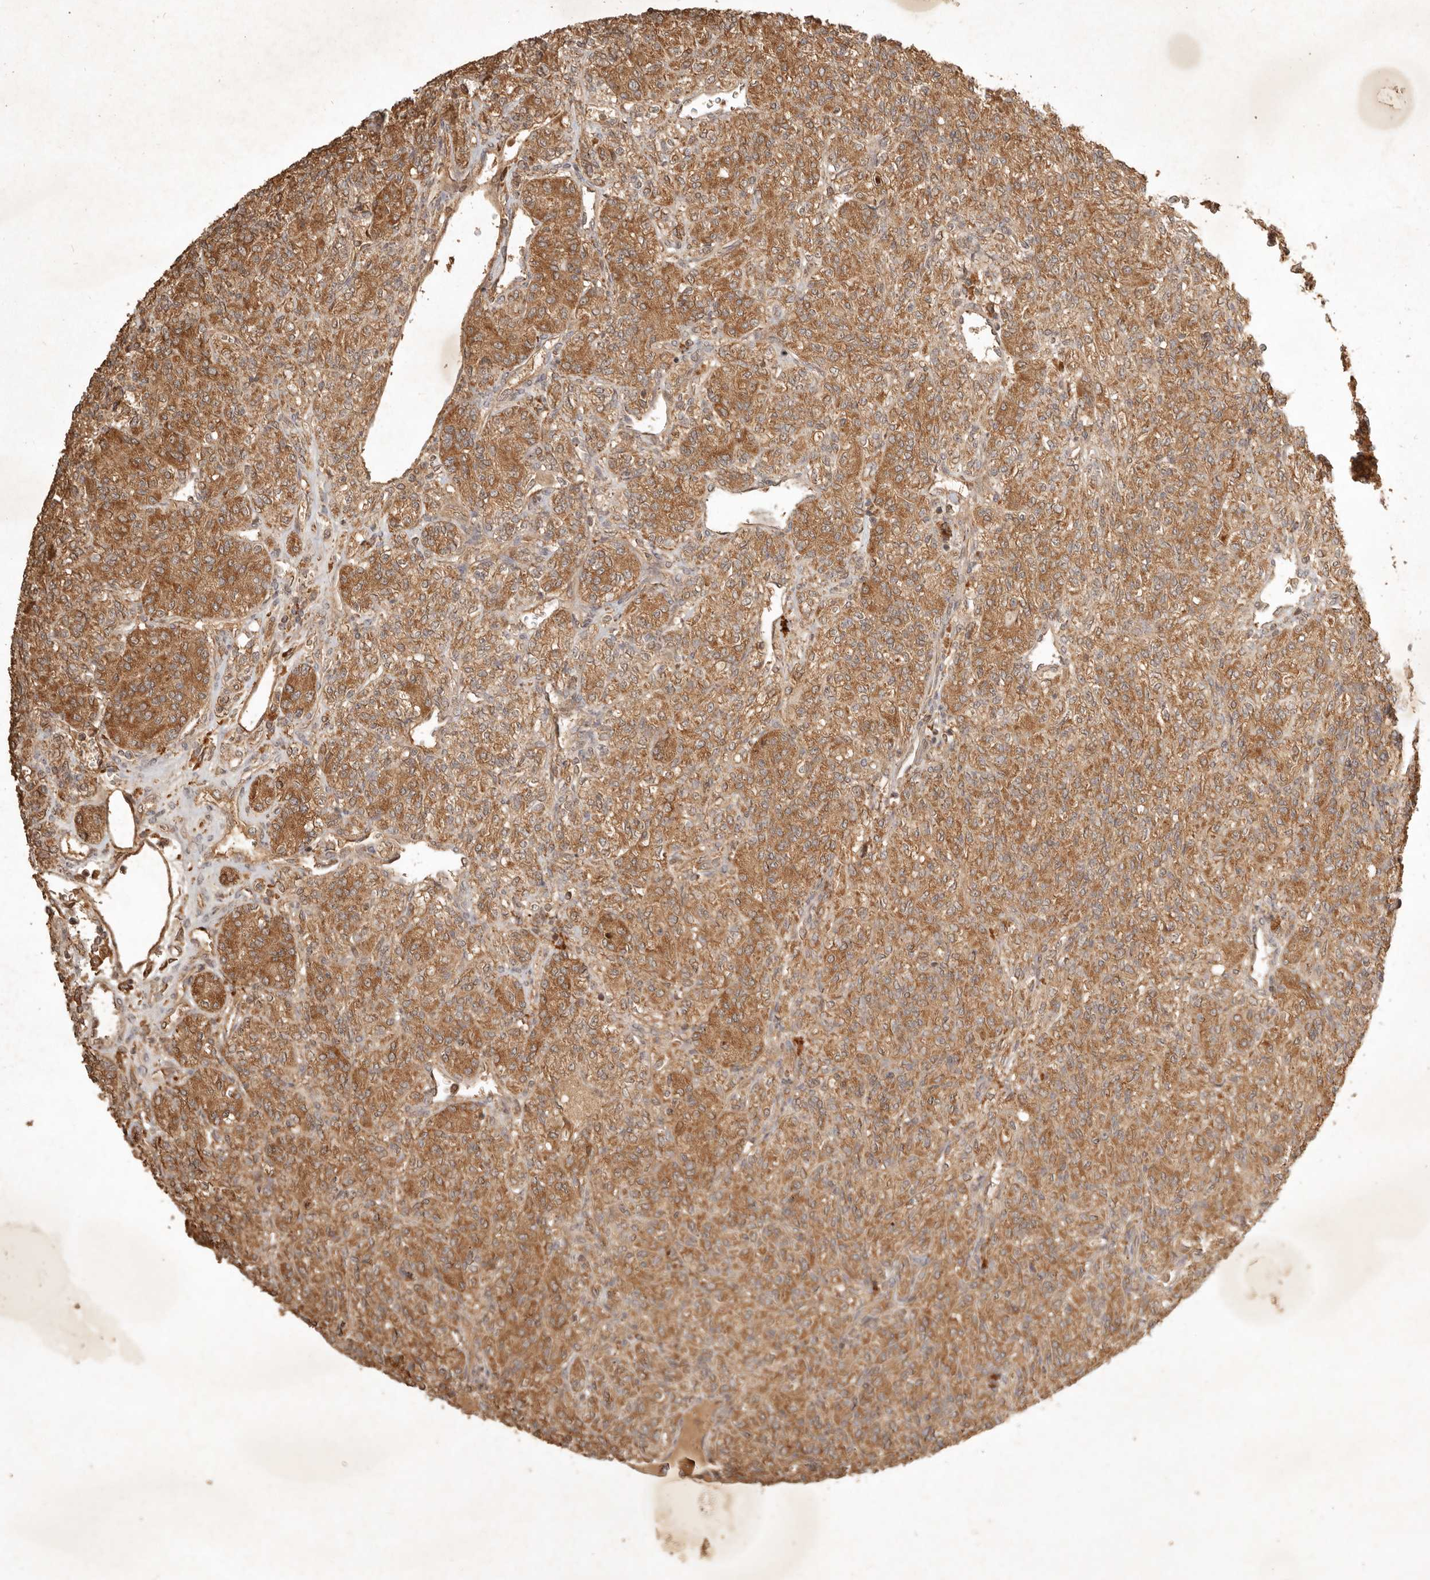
{"staining": {"intensity": "moderate", "quantity": ">75%", "location": "cytoplasmic/membranous"}, "tissue": "renal cancer", "cell_type": "Tumor cells", "image_type": "cancer", "snomed": [{"axis": "morphology", "description": "Adenocarcinoma, NOS"}, {"axis": "topography", "description": "Kidney"}], "caption": "Protein expression analysis of human renal cancer reveals moderate cytoplasmic/membranous staining in about >75% of tumor cells. (Brightfield microscopy of DAB IHC at high magnification).", "gene": "CLEC4C", "patient": {"sex": "male", "age": 77}}